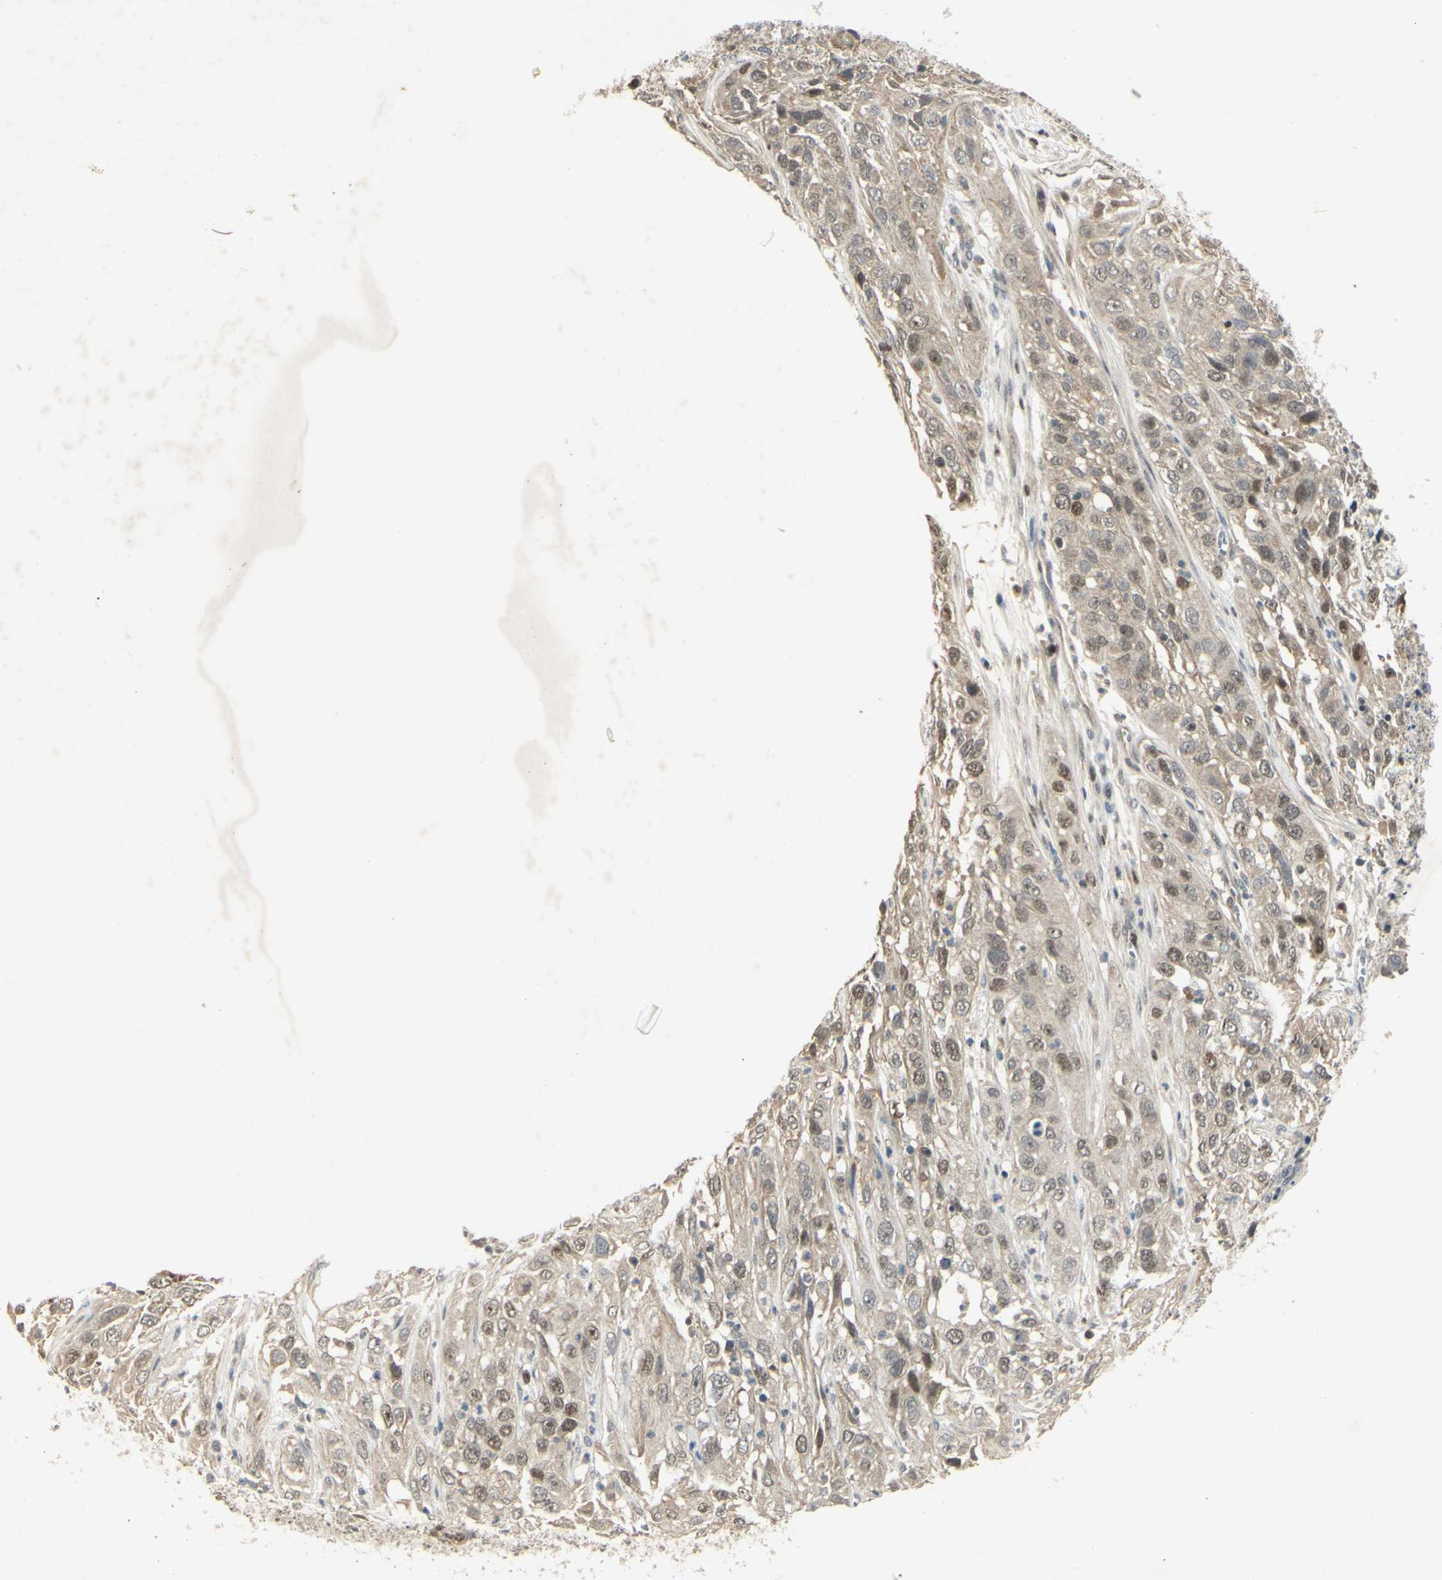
{"staining": {"intensity": "moderate", "quantity": "25%-75%", "location": "nuclear"}, "tissue": "cervical cancer", "cell_type": "Tumor cells", "image_type": "cancer", "snomed": [{"axis": "morphology", "description": "Squamous cell carcinoma, NOS"}, {"axis": "topography", "description": "Cervix"}], "caption": "High-power microscopy captured an immunohistochemistry micrograph of cervical squamous cell carcinoma, revealing moderate nuclear staining in approximately 25%-75% of tumor cells. (brown staining indicates protein expression, while blue staining denotes nuclei).", "gene": "RAD18", "patient": {"sex": "female", "age": 32}}